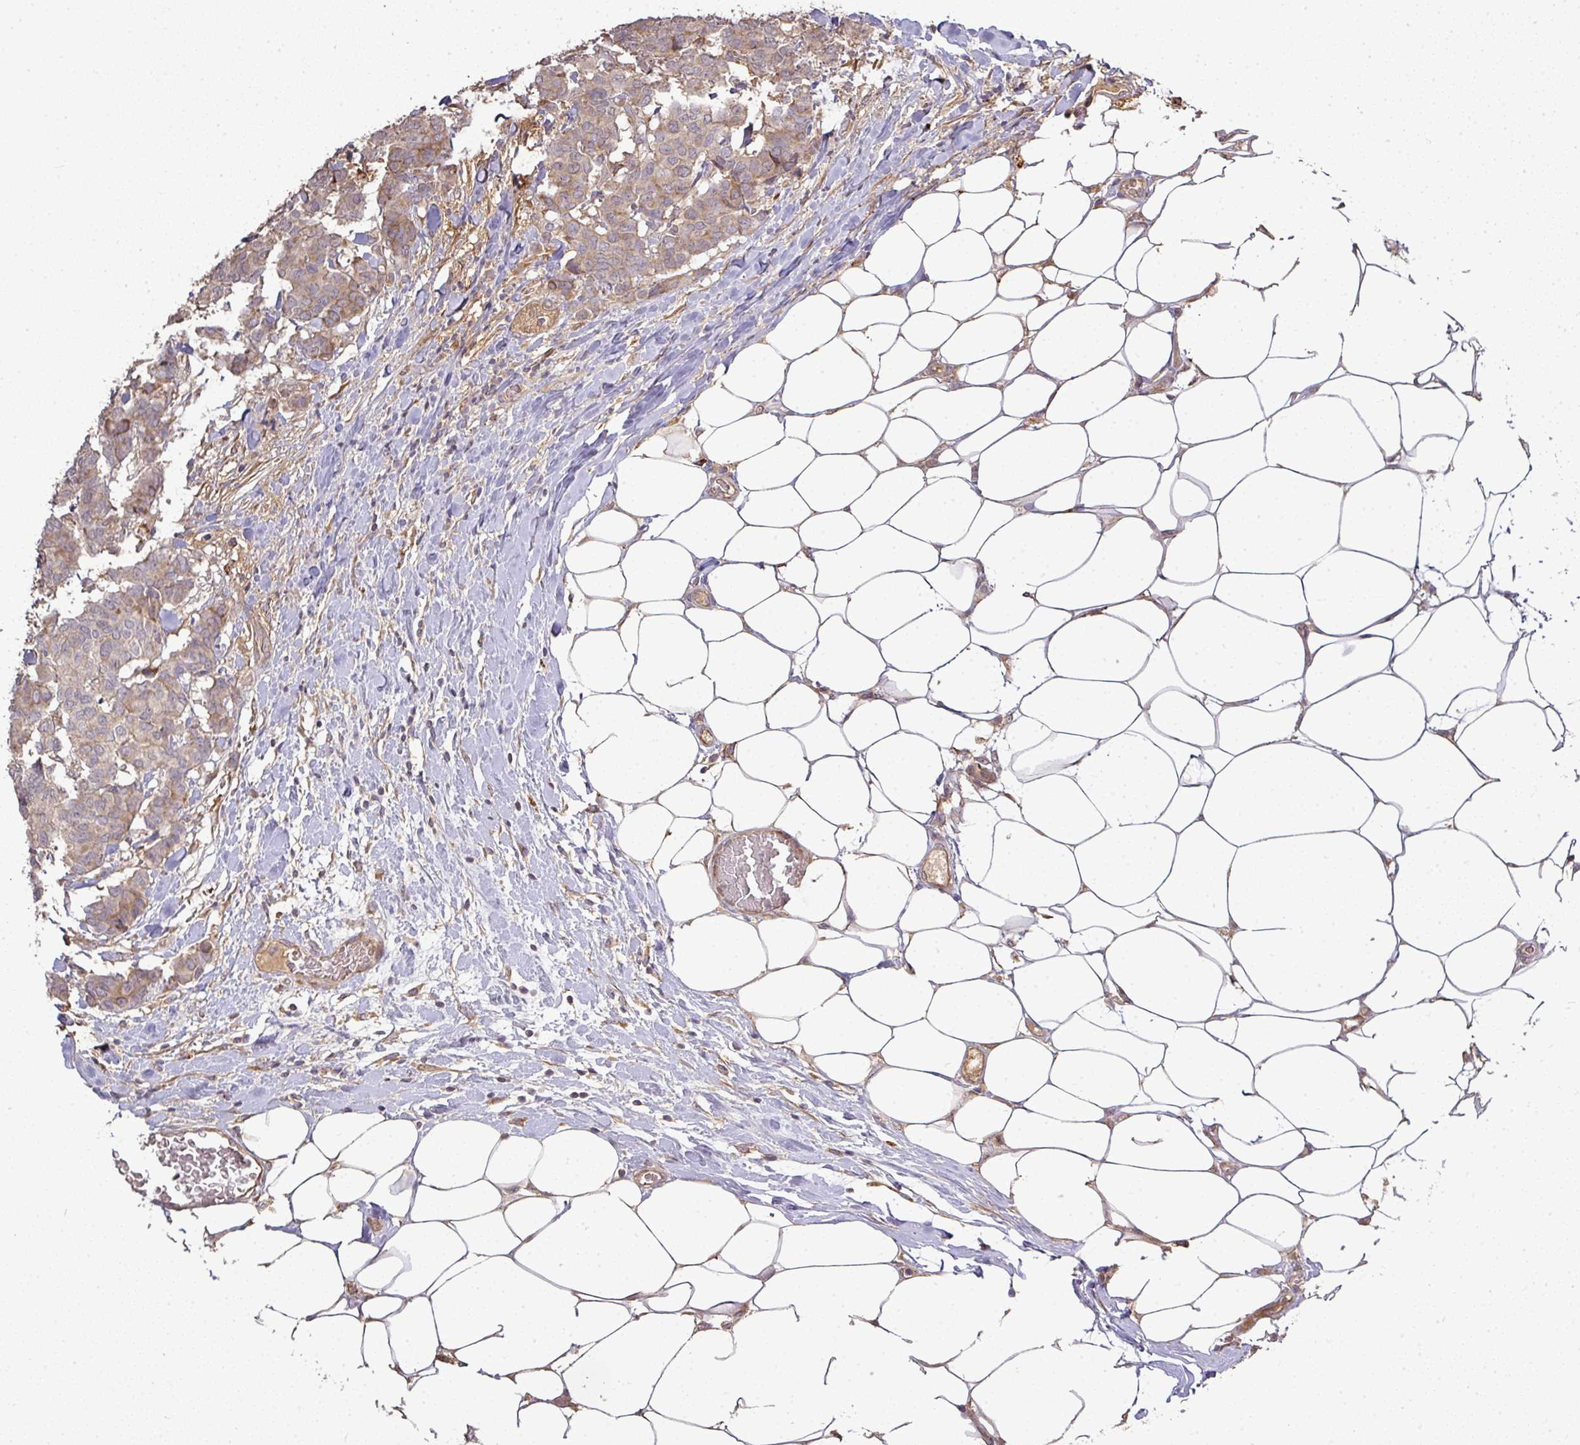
{"staining": {"intensity": "weak", "quantity": ">75%", "location": "cytoplasmic/membranous"}, "tissue": "breast cancer", "cell_type": "Tumor cells", "image_type": "cancer", "snomed": [{"axis": "morphology", "description": "Duct carcinoma"}, {"axis": "topography", "description": "Breast"}], "caption": "Immunohistochemical staining of breast invasive ductal carcinoma reveals weak cytoplasmic/membranous protein expression in about >75% of tumor cells.", "gene": "GALP", "patient": {"sex": "female", "age": 75}}